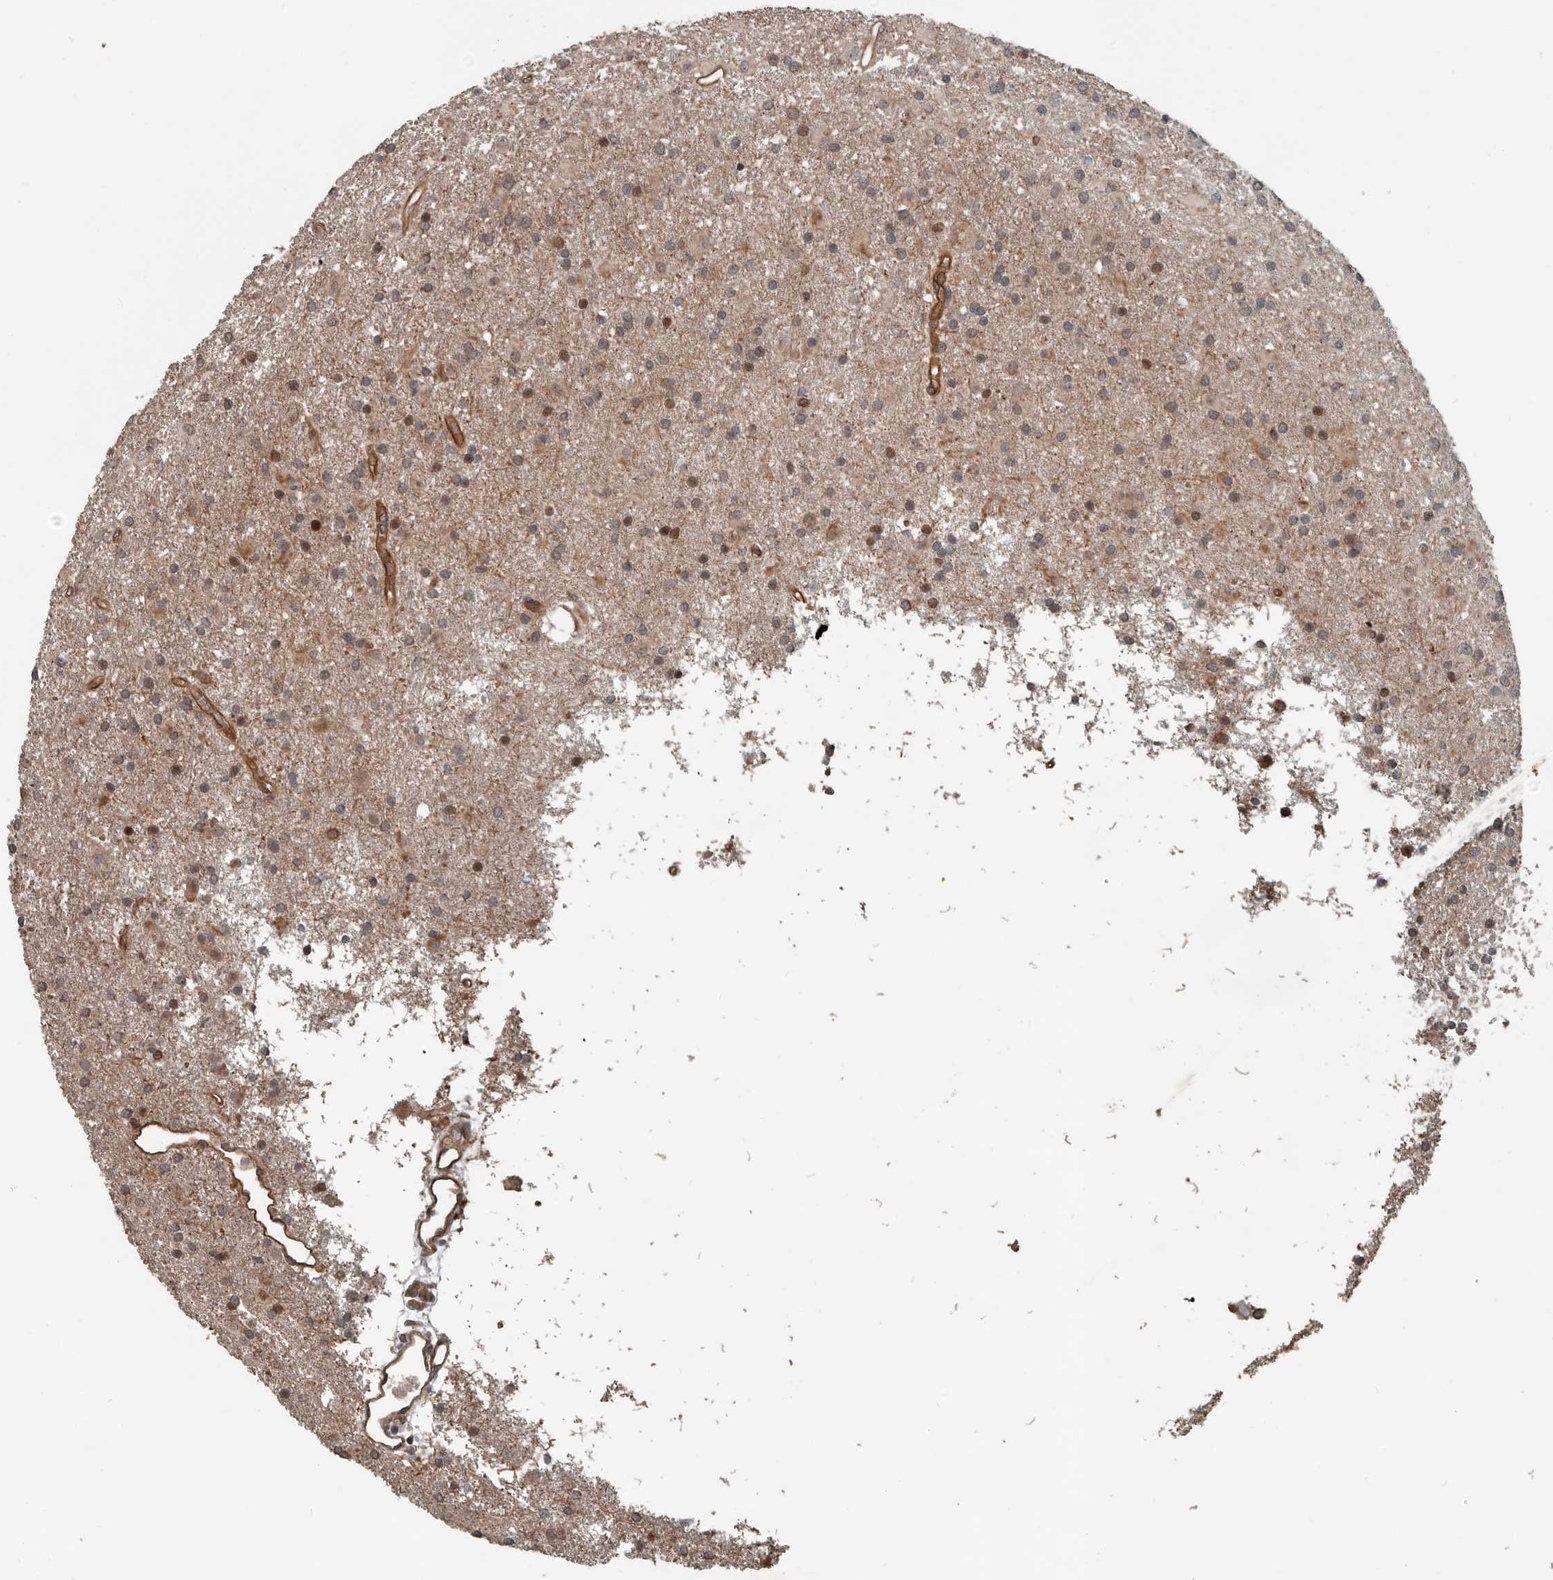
{"staining": {"intensity": "moderate", "quantity": "<25%", "location": "nuclear"}, "tissue": "glioma", "cell_type": "Tumor cells", "image_type": "cancer", "snomed": [{"axis": "morphology", "description": "Glioma, malignant, Low grade"}, {"axis": "topography", "description": "Brain"}], "caption": "An immunohistochemistry (IHC) photomicrograph of tumor tissue is shown. Protein staining in brown highlights moderate nuclear positivity in low-grade glioma (malignant) within tumor cells. (DAB IHC with brightfield microscopy, high magnification).", "gene": "YOD1", "patient": {"sex": "male", "age": 65}}